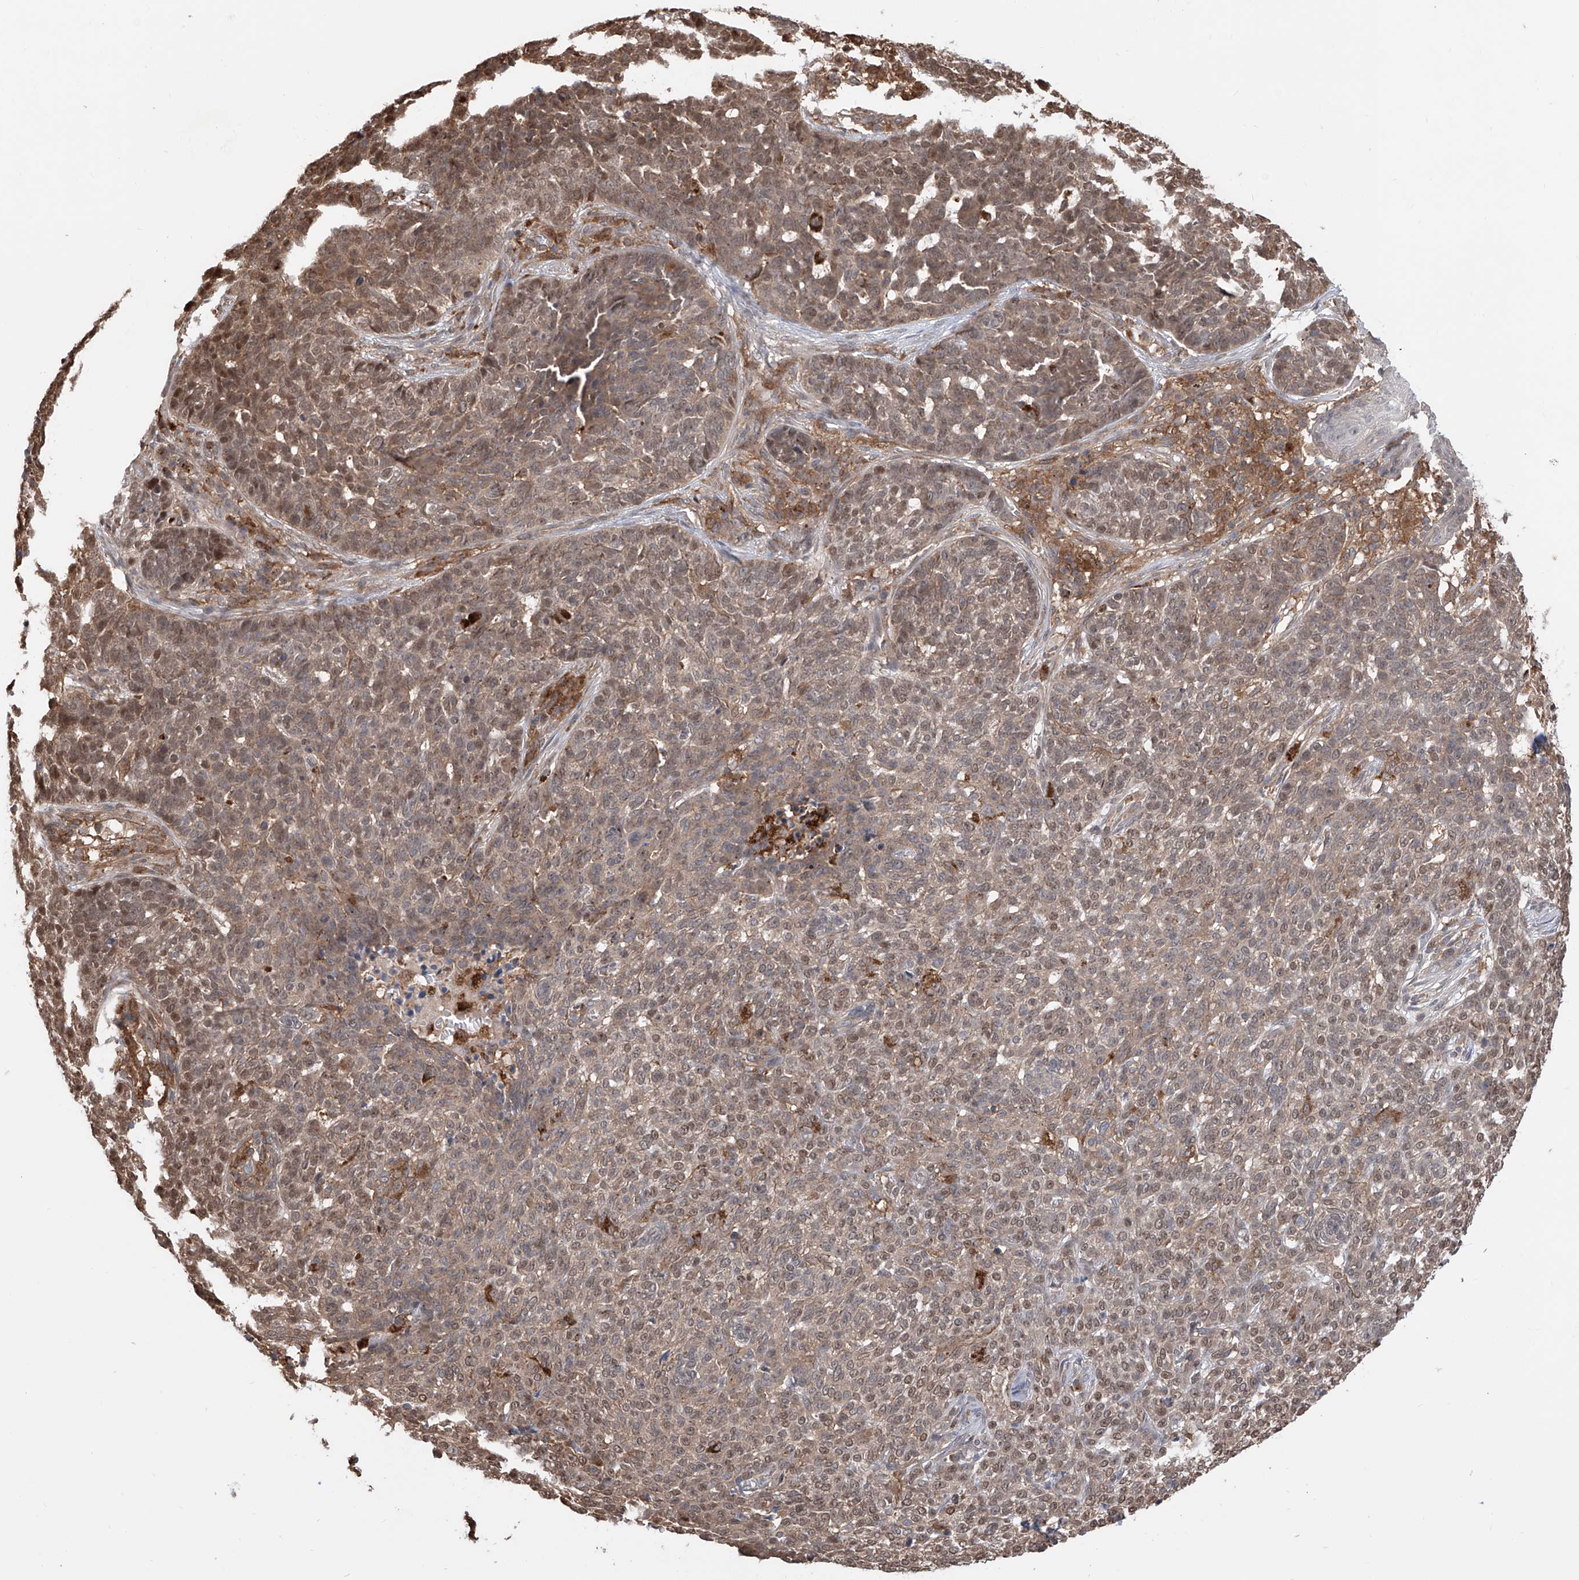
{"staining": {"intensity": "moderate", "quantity": ">75%", "location": "cytoplasmic/membranous,nuclear"}, "tissue": "skin cancer", "cell_type": "Tumor cells", "image_type": "cancer", "snomed": [{"axis": "morphology", "description": "Basal cell carcinoma"}, {"axis": "topography", "description": "Skin"}], "caption": "The histopathology image reveals immunohistochemical staining of skin basal cell carcinoma. There is moderate cytoplasmic/membranous and nuclear expression is identified in approximately >75% of tumor cells.", "gene": "HOXC8", "patient": {"sex": "male", "age": 85}}